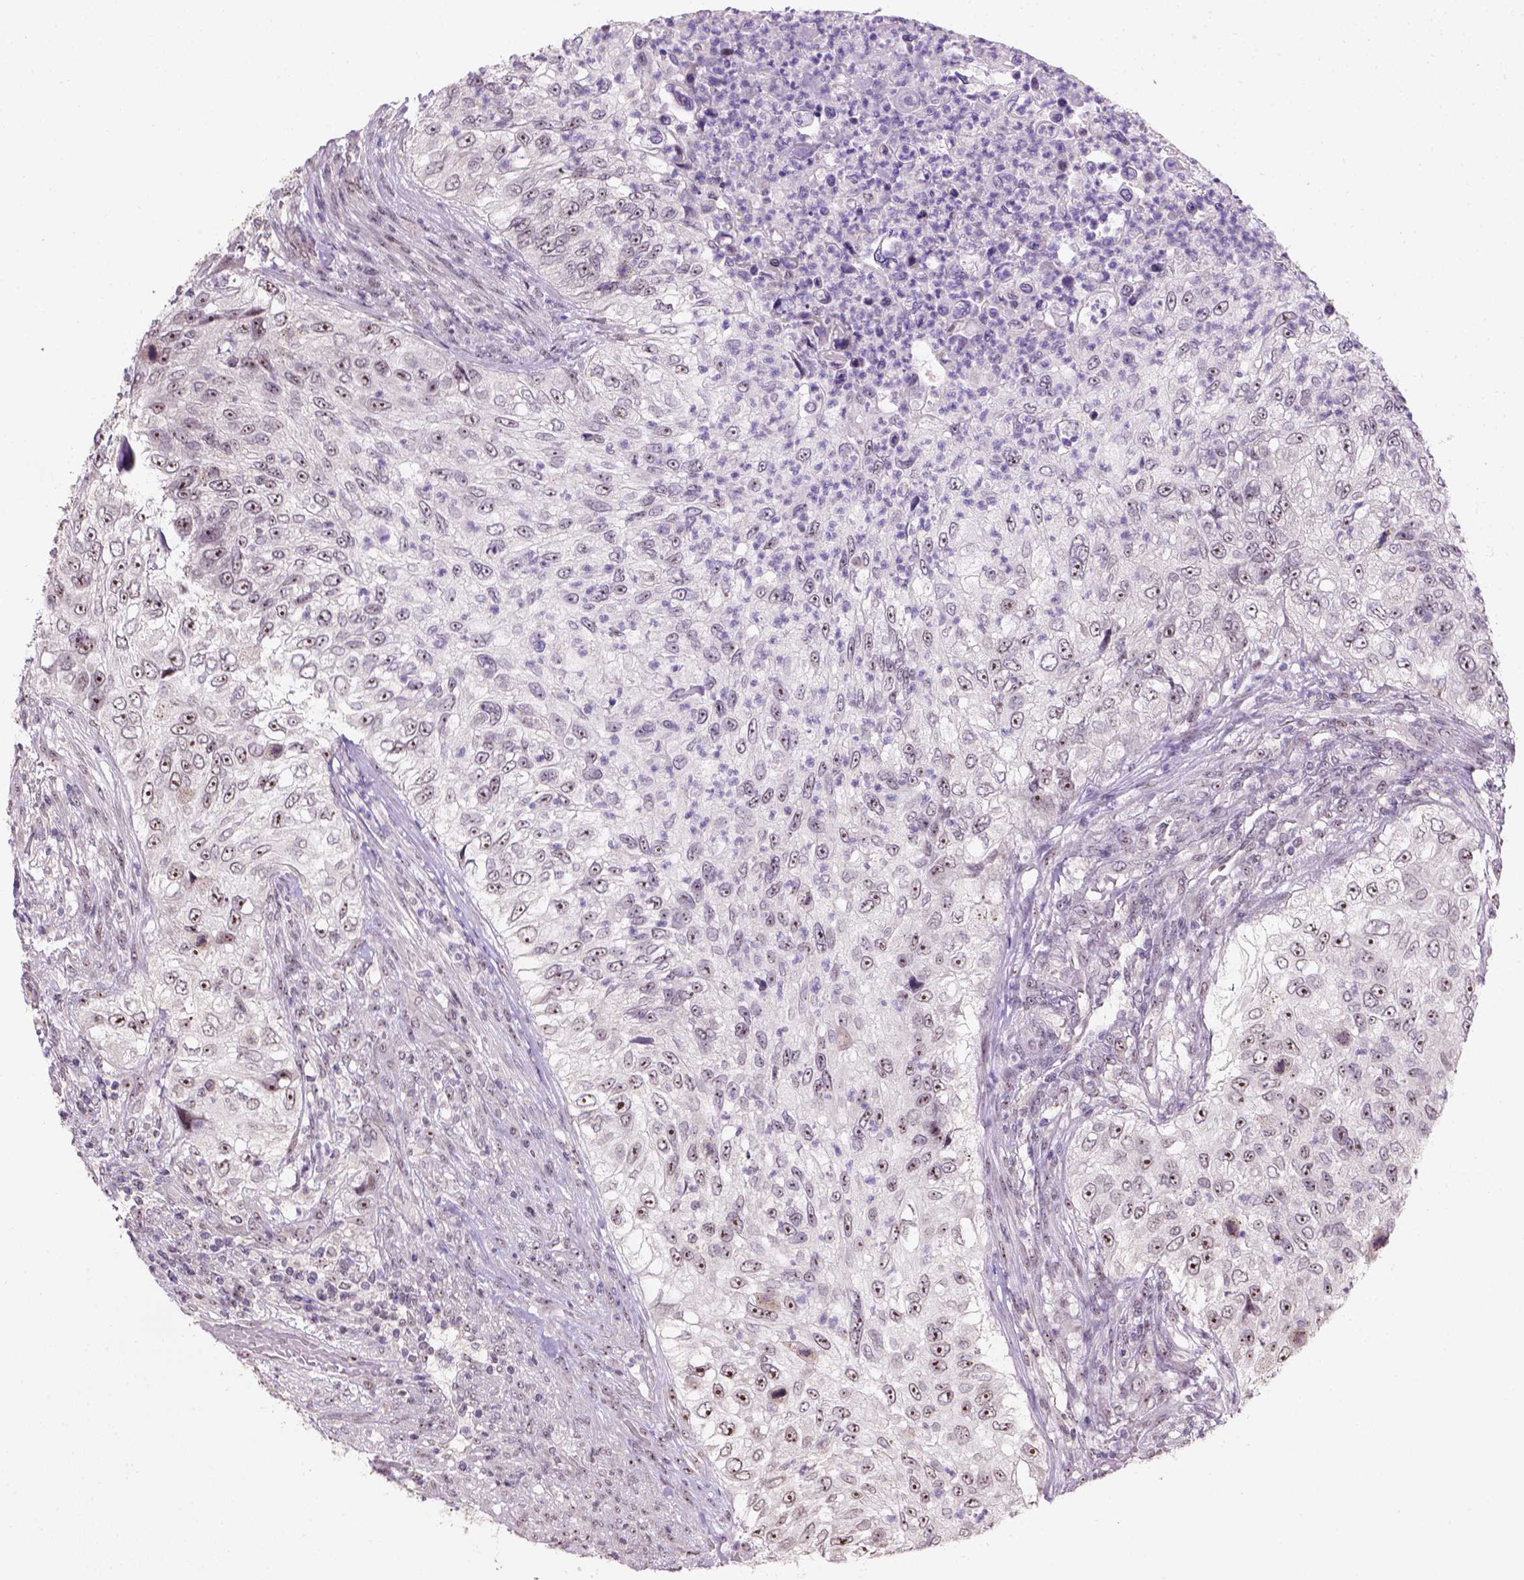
{"staining": {"intensity": "strong", "quantity": ">75%", "location": "nuclear"}, "tissue": "urothelial cancer", "cell_type": "Tumor cells", "image_type": "cancer", "snomed": [{"axis": "morphology", "description": "Urothelial carcinoma, High grade"}, {"axis": "topography", "description": "Urinary bladder"}], "caption": "Protein analysis of urothelial carcinoma (high-grade) tissue reveals strong nuclear expression in approximately >75% of tumor cells. (DAB = brown stain, brightfield microscopy at high magnification).", "gene": "DDX50", "patient": {"sex": "female", "age": 60}}